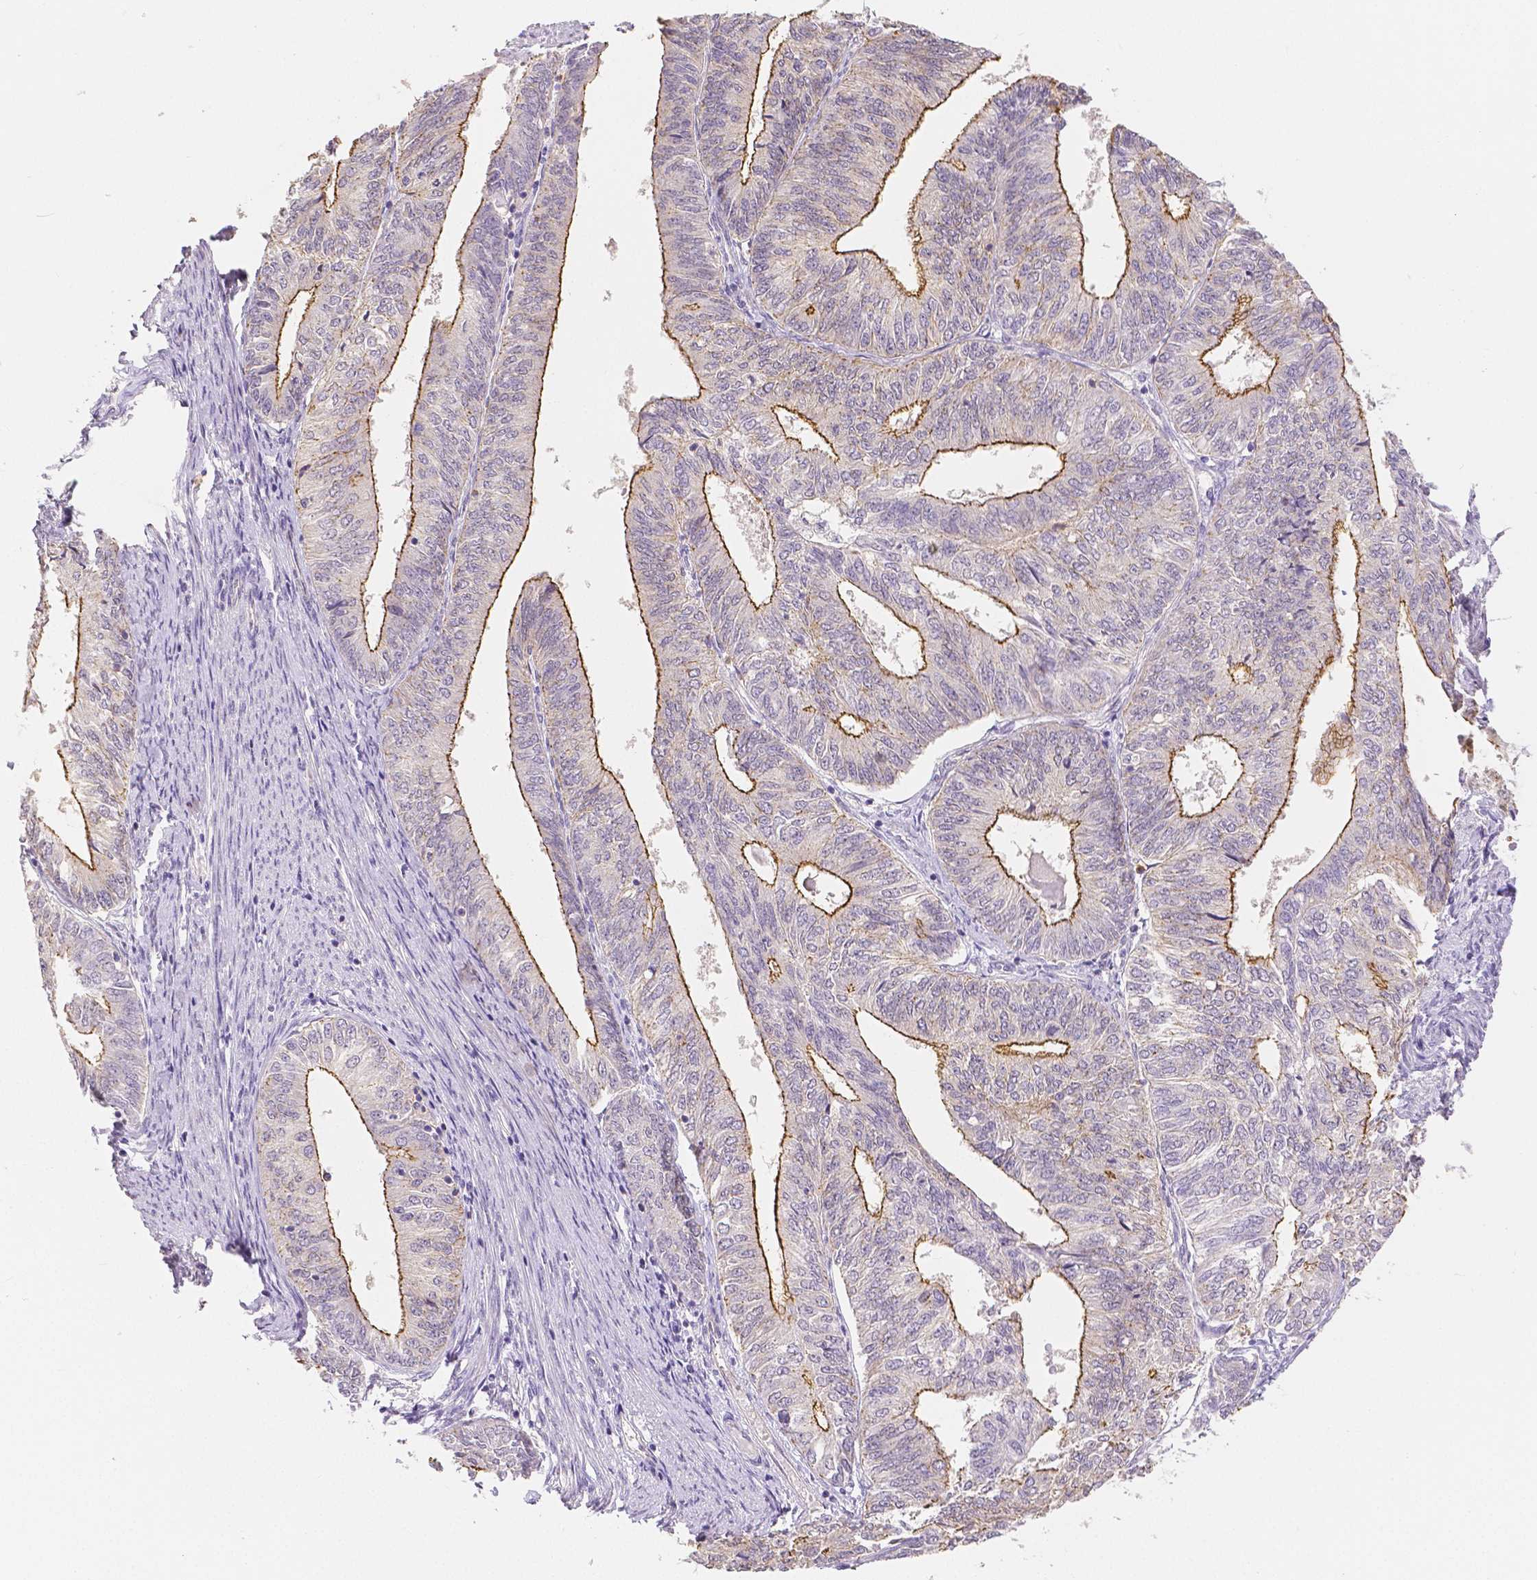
{"staining": {"intensity": "moderate", "quantity": "25%-75%", "location": "cytoplasmic/membranous"}, "tissue": "endometrial cancer", "cell_type": "Tumor cells", "image_type": "cancer", "snomed": [{"axis": "morphology", "description": "Adenocarcinoma, NOS"}, {"axis": "topography", "description": "Endometrium"}], "caption": "The immunohistochemical stain highlights moderate cytoplasmic/membranous positivity in tumor cells of endometrial cancer tissue.", "gene": "OCLN", "patient": {"sex": "female", "age": 58}}